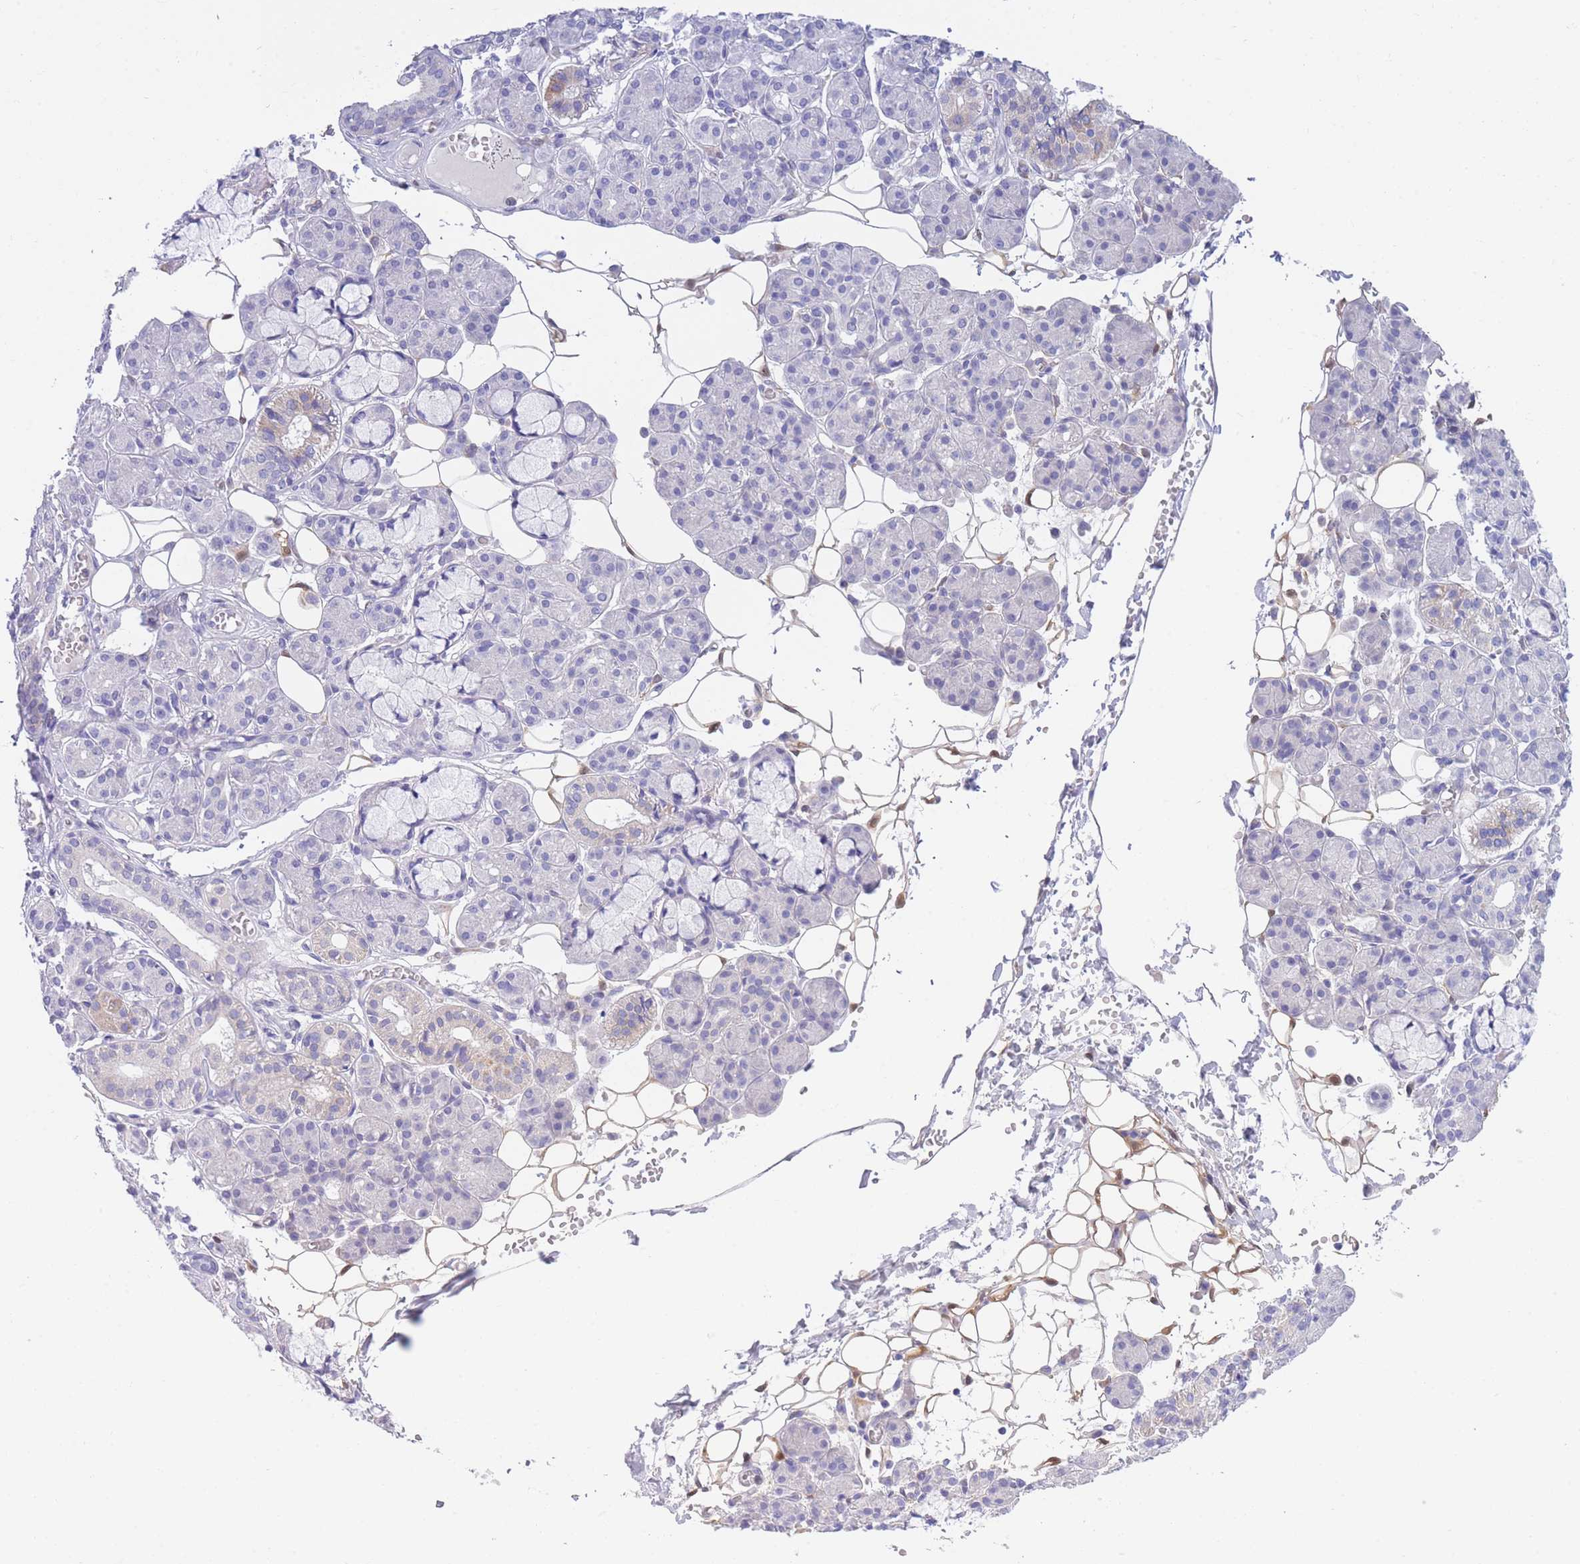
{"staining": {"intensity": "negative", "quantity": "none", "location": "none"}, "tissue": "salivary gland", "cell_type": "Glandular cells", "image_type": "normal", "snomed": [{"axis": "morphology", "description": "Normal tissue, NOS"}, {"axis": "topography", "description": "Salivary gland"}], "caption": "DAB (3,3'-diaminobenzidine) immunohistochemical staining of normal human salivary gland shows no significant expression in glandular cells.", "gene": "PCDHB3", "patient": {"sex": "male", "age": 63}}